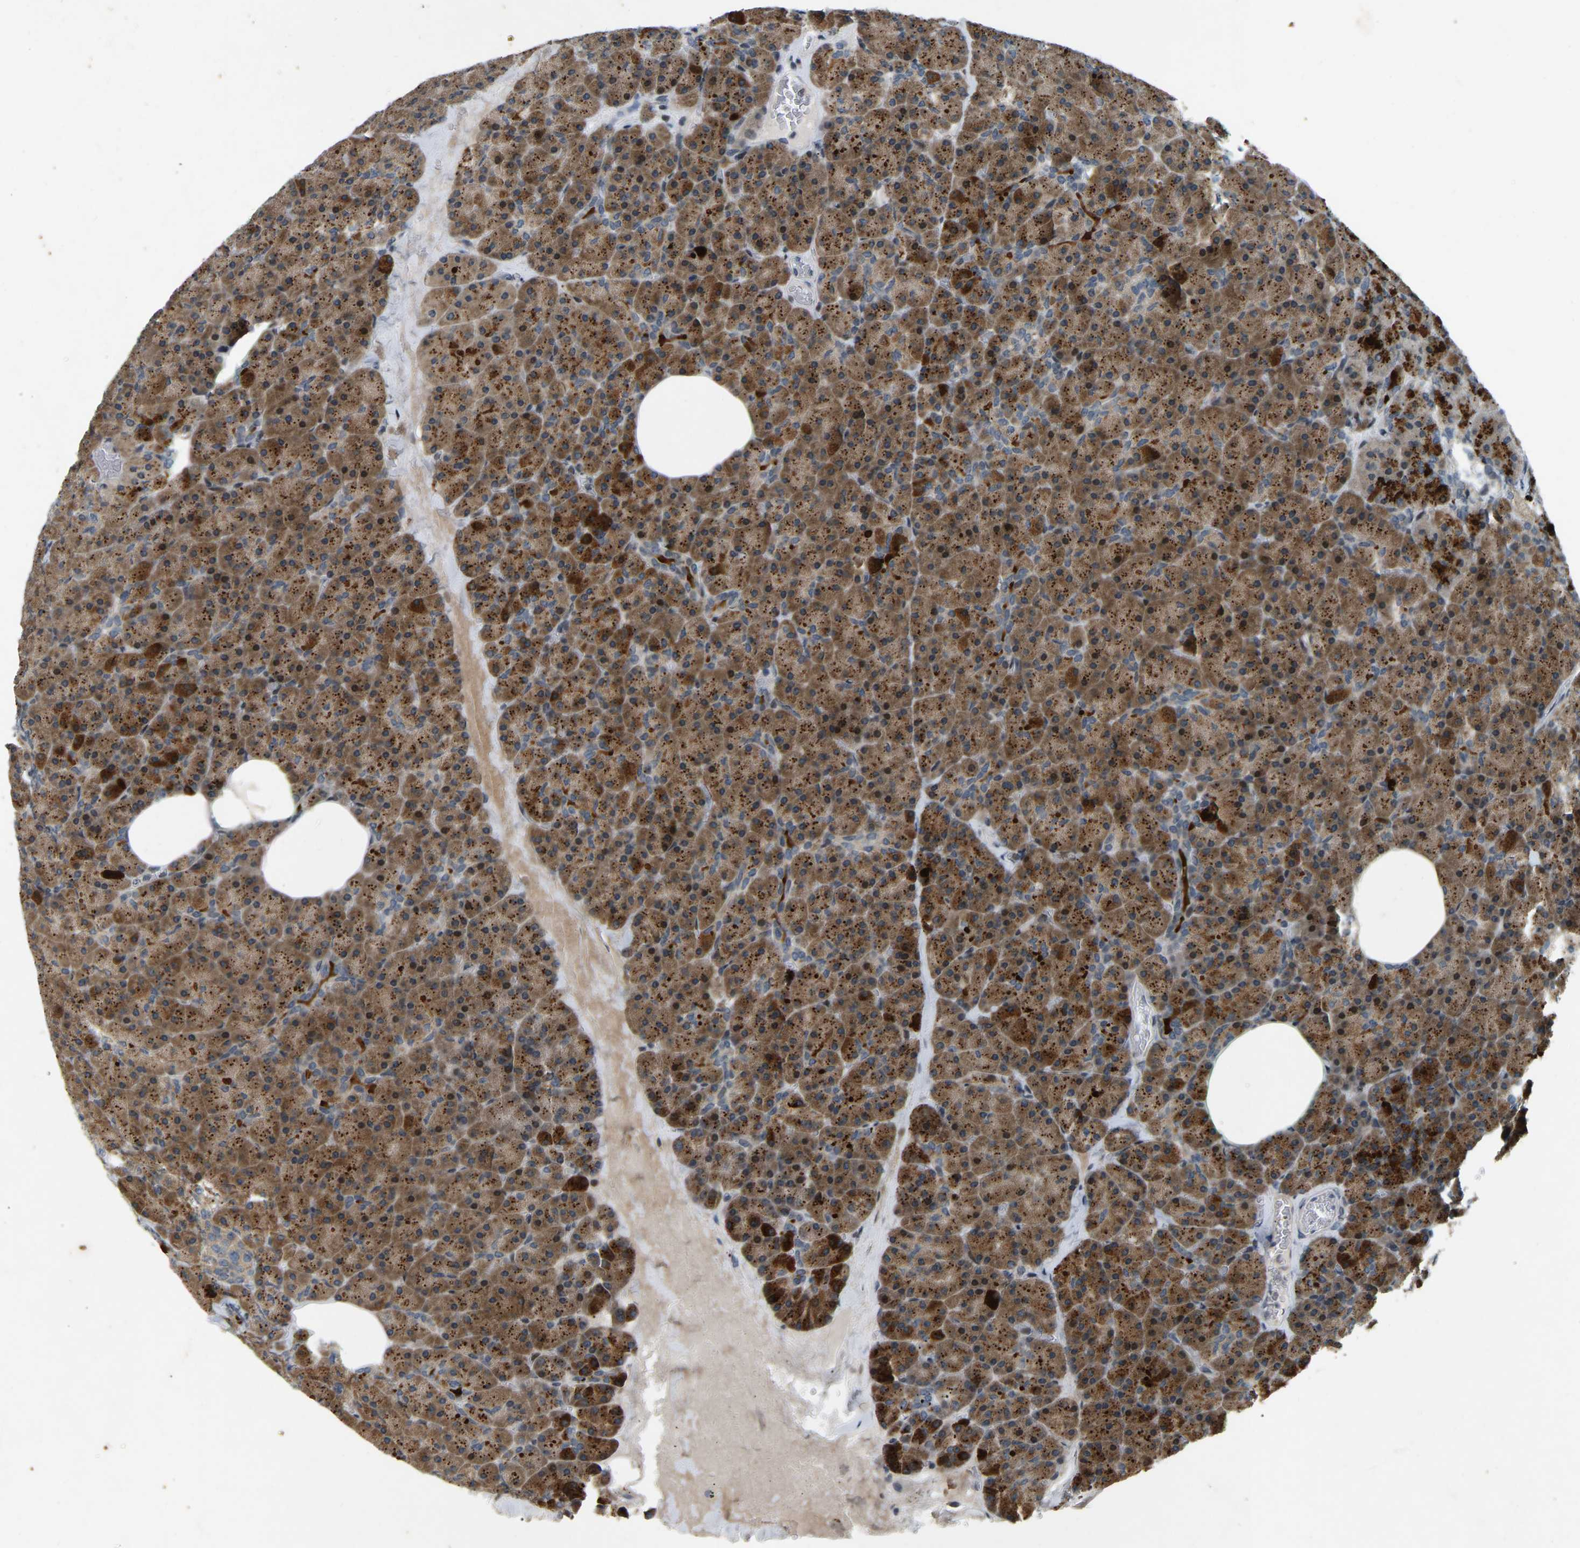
{"staining": {"intensity": "strong", "quantity": ">75%", "location": "cytoplasmic/membranous"}, "tissue": "pancreas", "cell_type": "Exocrine glandular cells", "image_type": "normal", "snomed": [{"axis": "morphology", "description": "Normal tissue, NOS"}, {"axis": "morphology", "description": "Carcinoid, malignant, NOS"}, {"axis": "topography", "description": "Pancreas"}], "caption": "Immunohistochemical staining of normal human pancreas exhibits strong cytoplasmic/membranous protein positivity in about >75% of exocrine glandular cells.", "gene": "ENSG00000283765", "patient": {"sex": "female", "age": 35}}